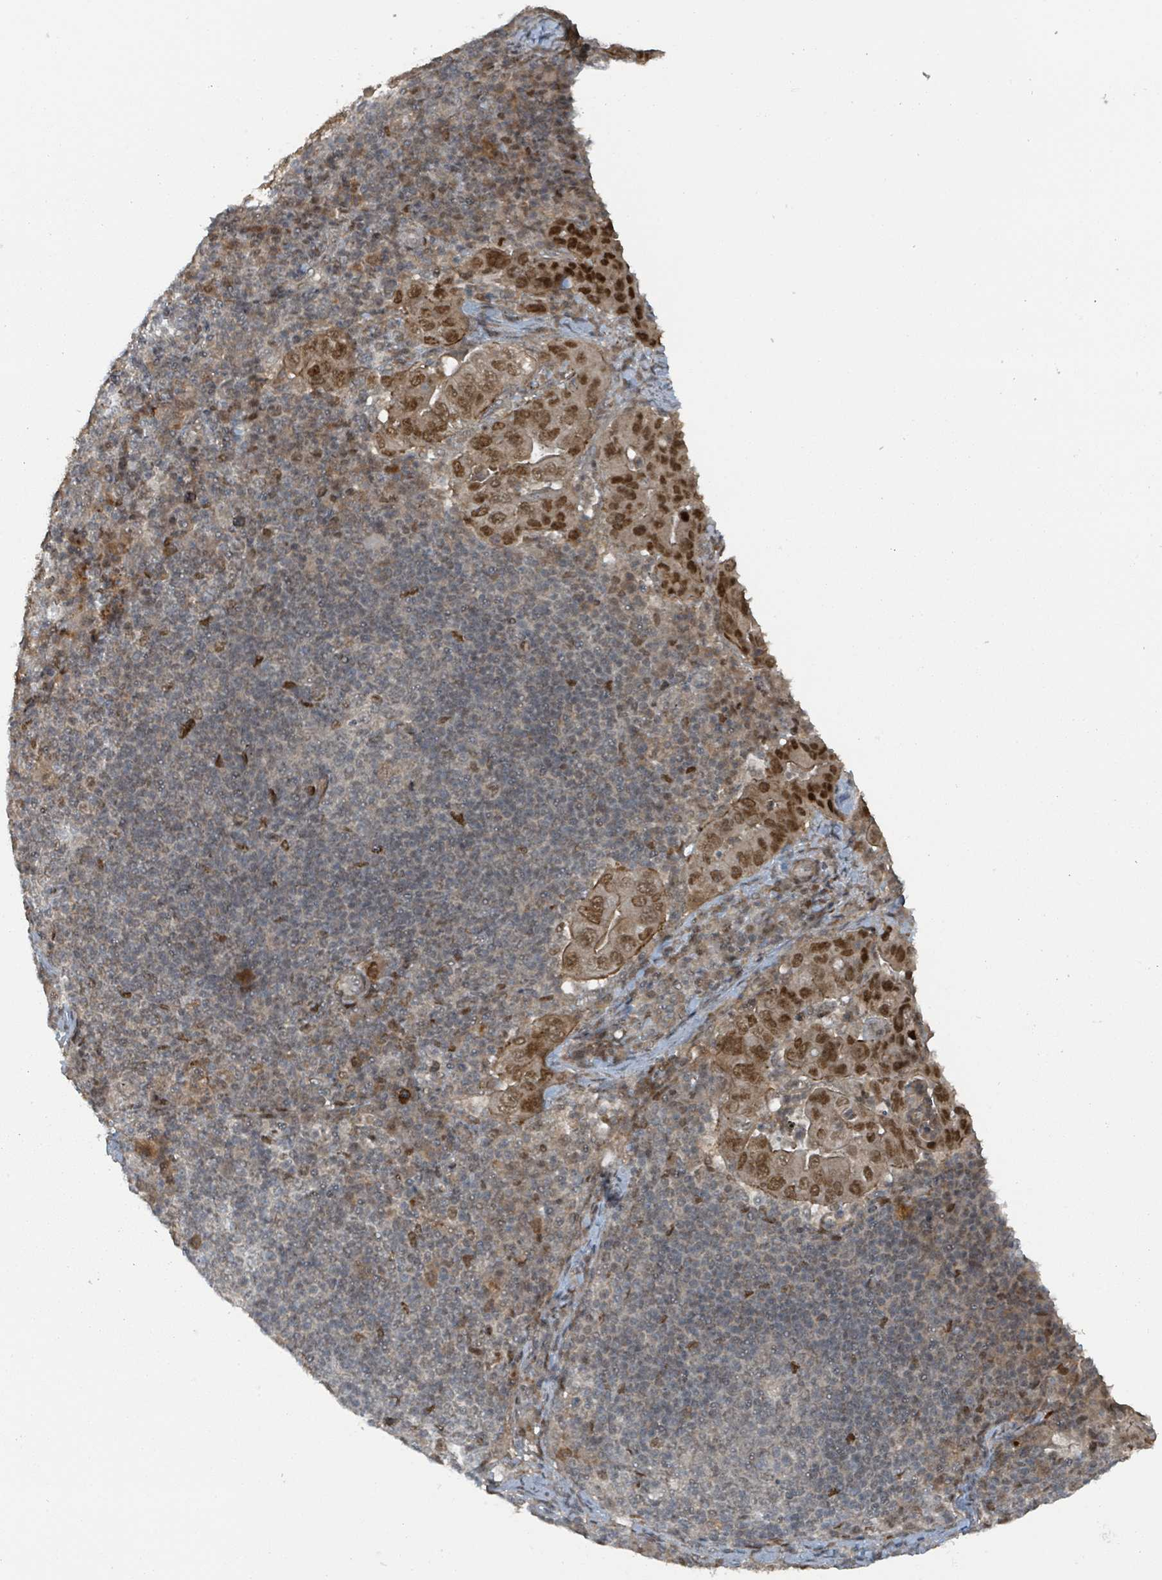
{"staining": {"intensity": "moderate", "quantity": ">75%", "location": "nuclear"}, "tissue": "pancreatic cancer", "cell_type": "Tumor cells", "image_type": "cancer", "snomed": [{"axis": "morphology", "description": "Normal tissue, NOS"}, {"axis": "morphology", "description": "Adenocarcinoma, NOS"}, {"axis": "topography", "description": "Lymph node"}, {"axis": "topography", "description": "Pancreas"}], "caption": "A histopathology image showing moderate nuclear positivity in about >75% of tumor cells in pancreatic adenocarcinoma, as visualized by brown immunohistochemical staining.", "gene": "PHIP", "patient": {"sex": "female", "age": 67}}